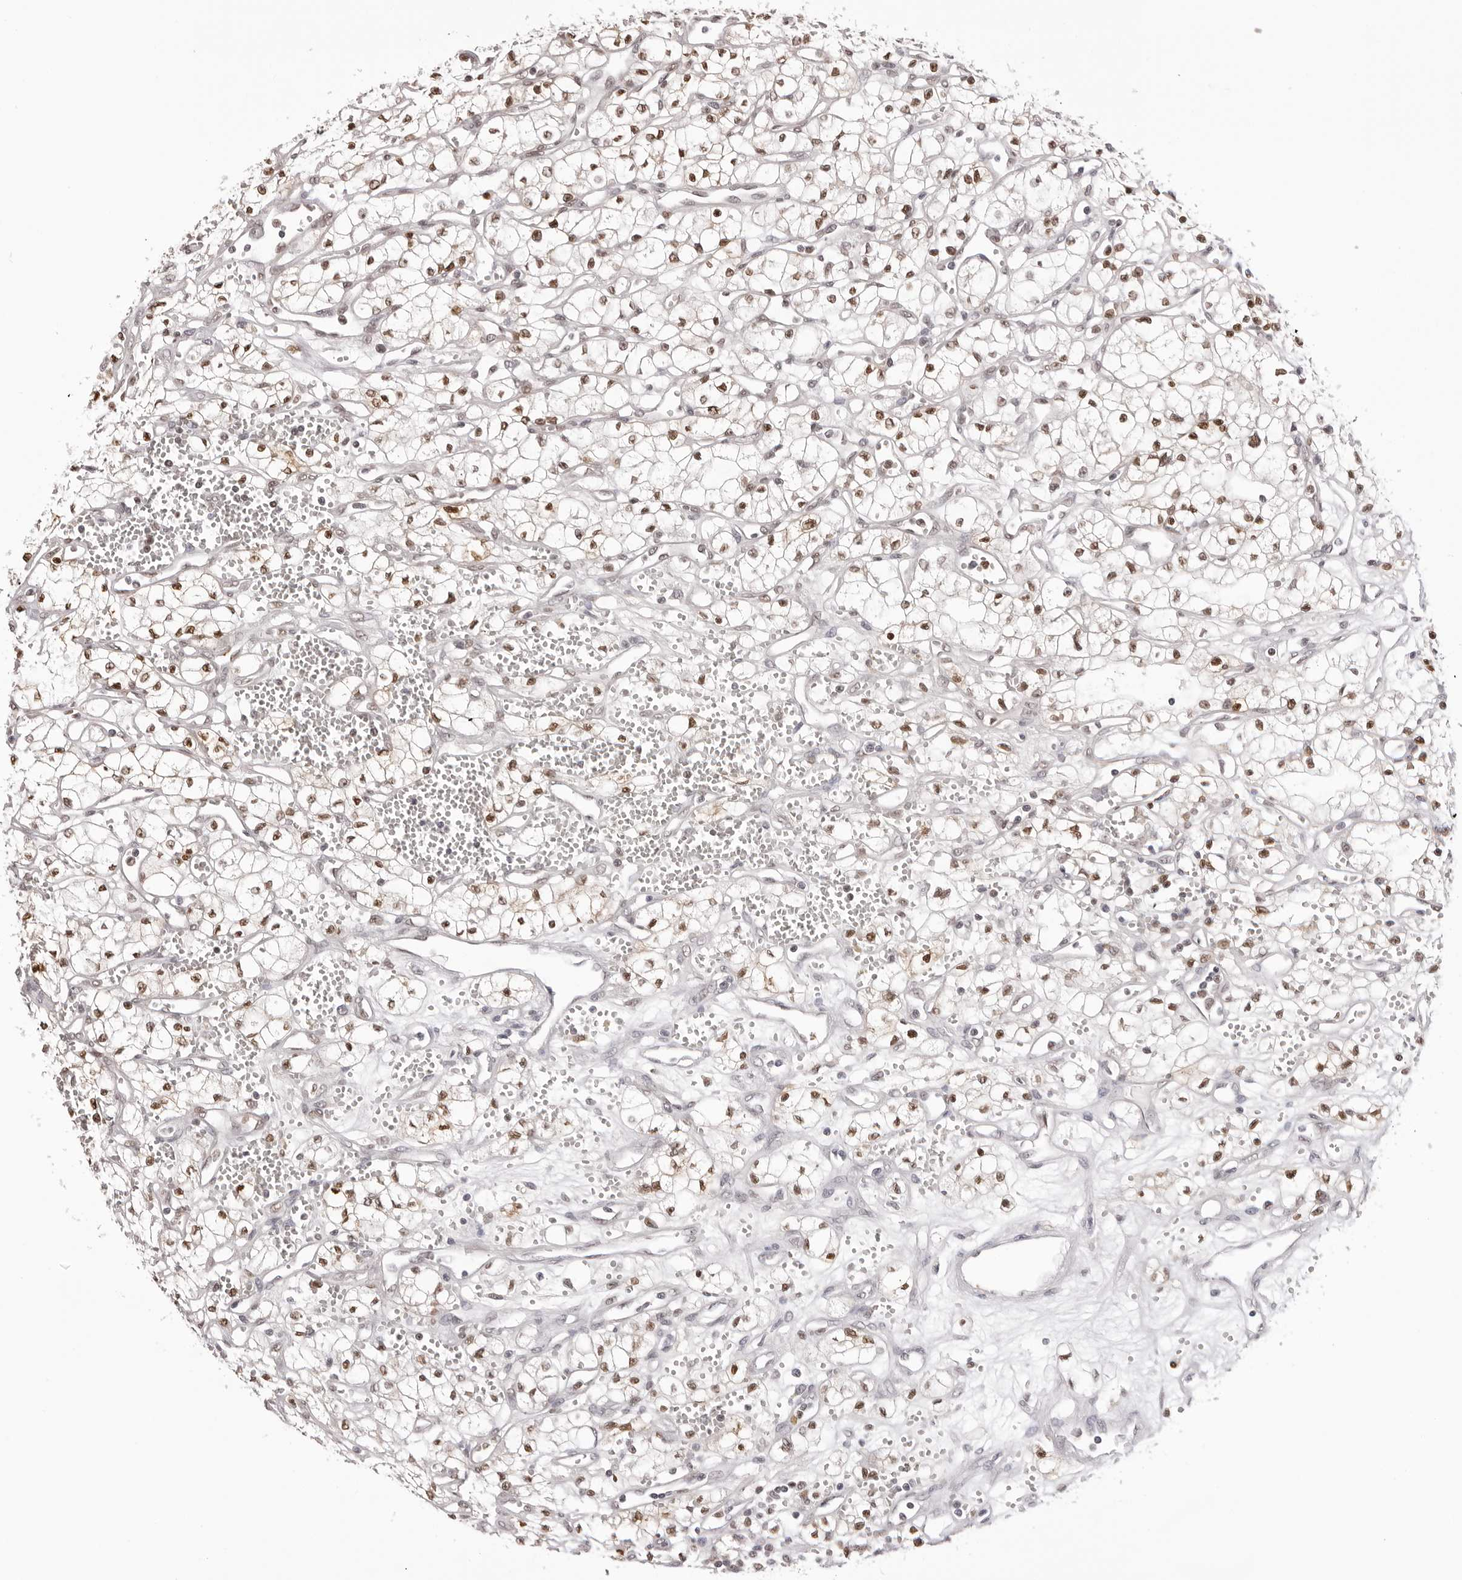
{"staining": {"intensity": "moderate", "quantity": ">75%", "location": "nuclear"}, "tissue": "renal cancer", "cell_type": "Tumor cells", "image_type": "cancer", "snomed": [{"axis": "morphology", "description": "Adenocarcinoma, NOS"}, {"axis": "topography", "description": "Kidney"}], "caption": "Tumor cells exhibit medium levels of moderate nuclear positivity in approximately >75% of cells in renal cancer. The staining was performed using DAB, with brown indicating positive protein expression. Nuclei are stained blue with hematoxylin.", "gene": "HSPA4", "patient": {"sex": "male", "age": 59}}